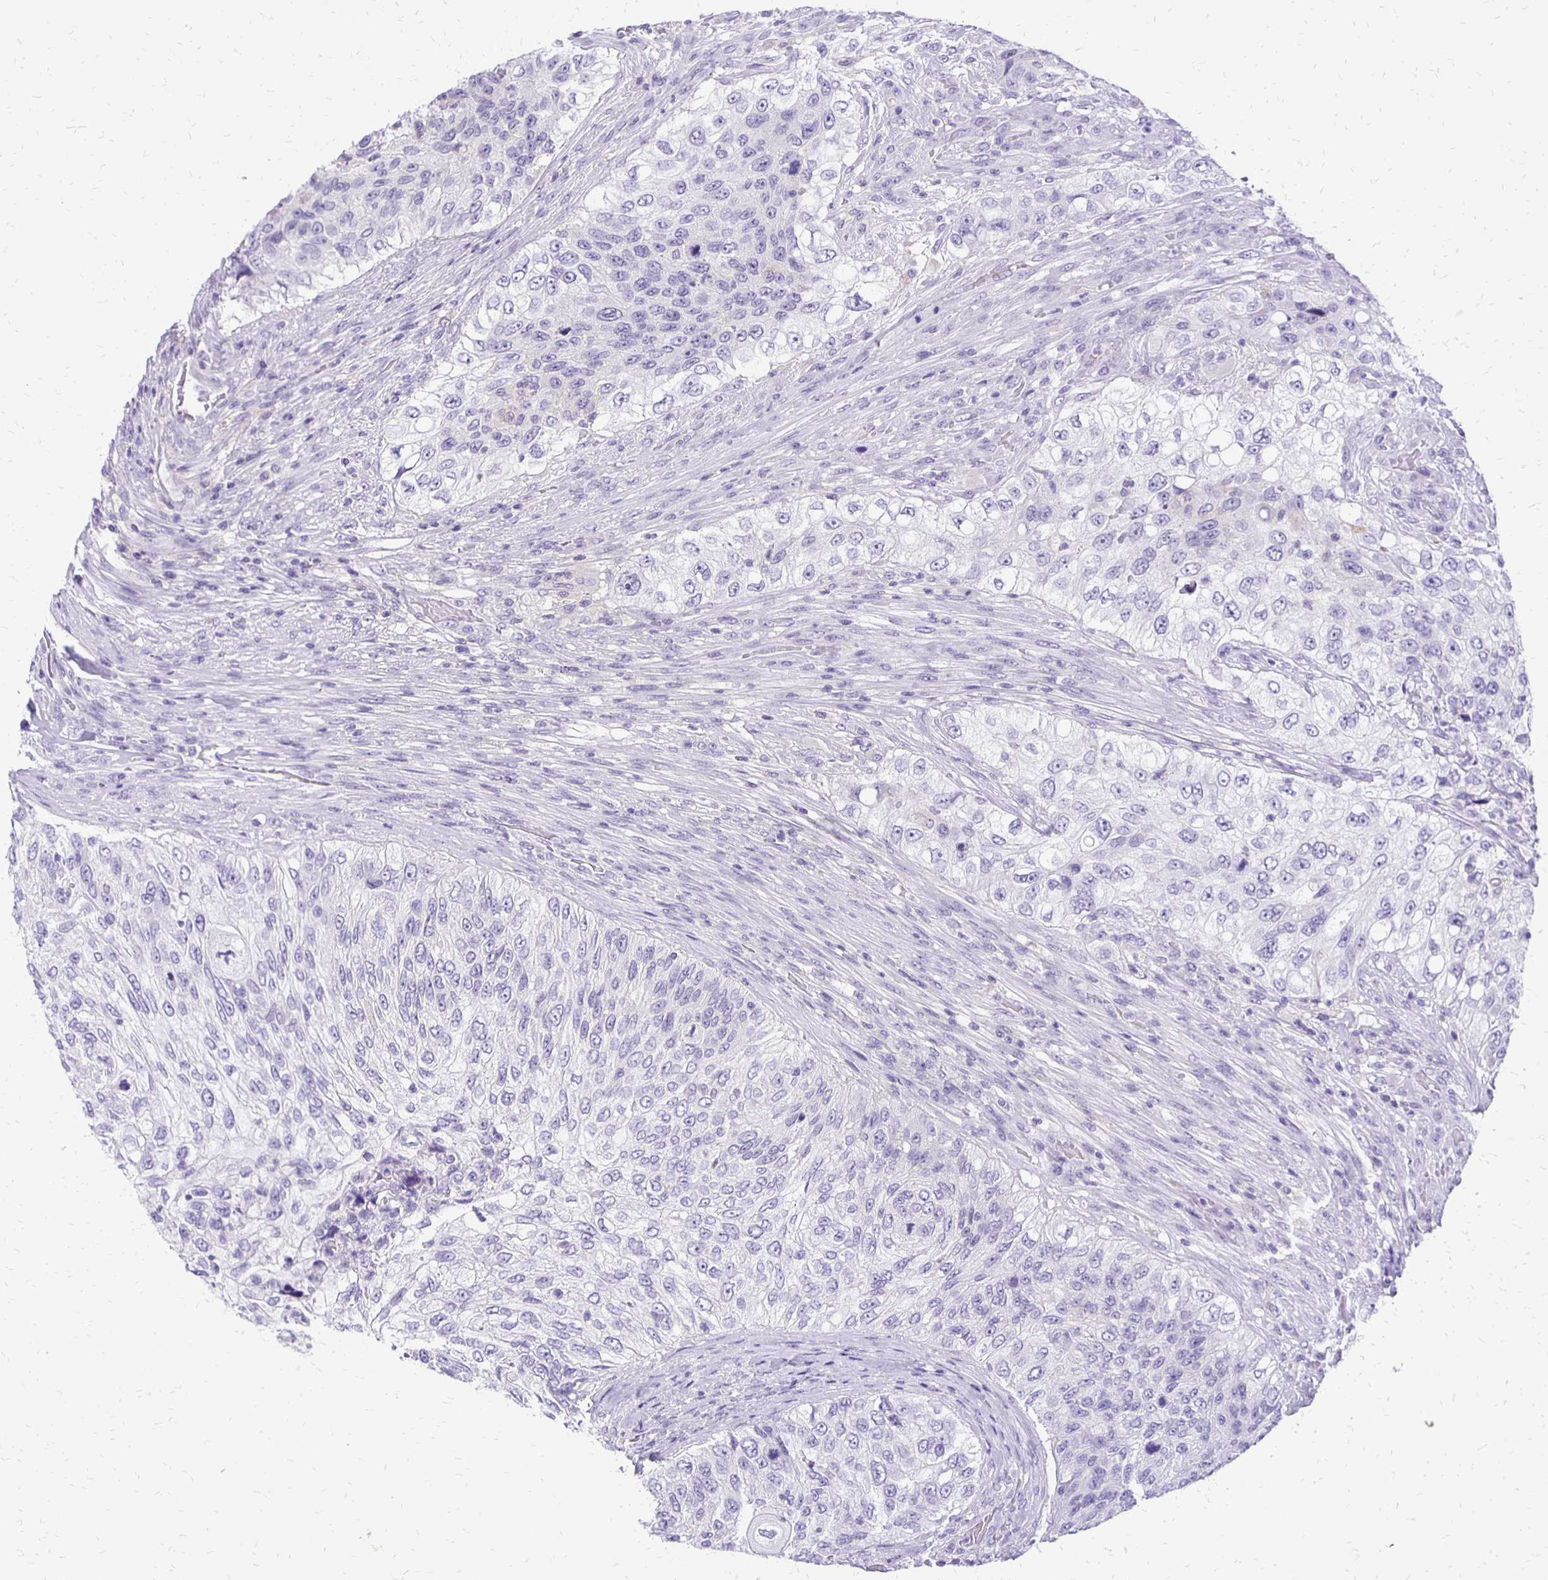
{"staining": {"intensity": "negative", "quantity": "none", "location": "none"}, "tissue": "urothelial cancer", "cell_type": "Tumor cells", "image_type": "cancer", "snomed": [{"axis": "morphology", "description": "Urothelial carcinoma, High grade"}, {"axis": "topography", "description": "Urinary bladder"}], "caption": "Tumor cells show no significant expression in urothelial cancer.", "gene": "ANKRD45", "patient": {"sex": "female", "age": 60}}